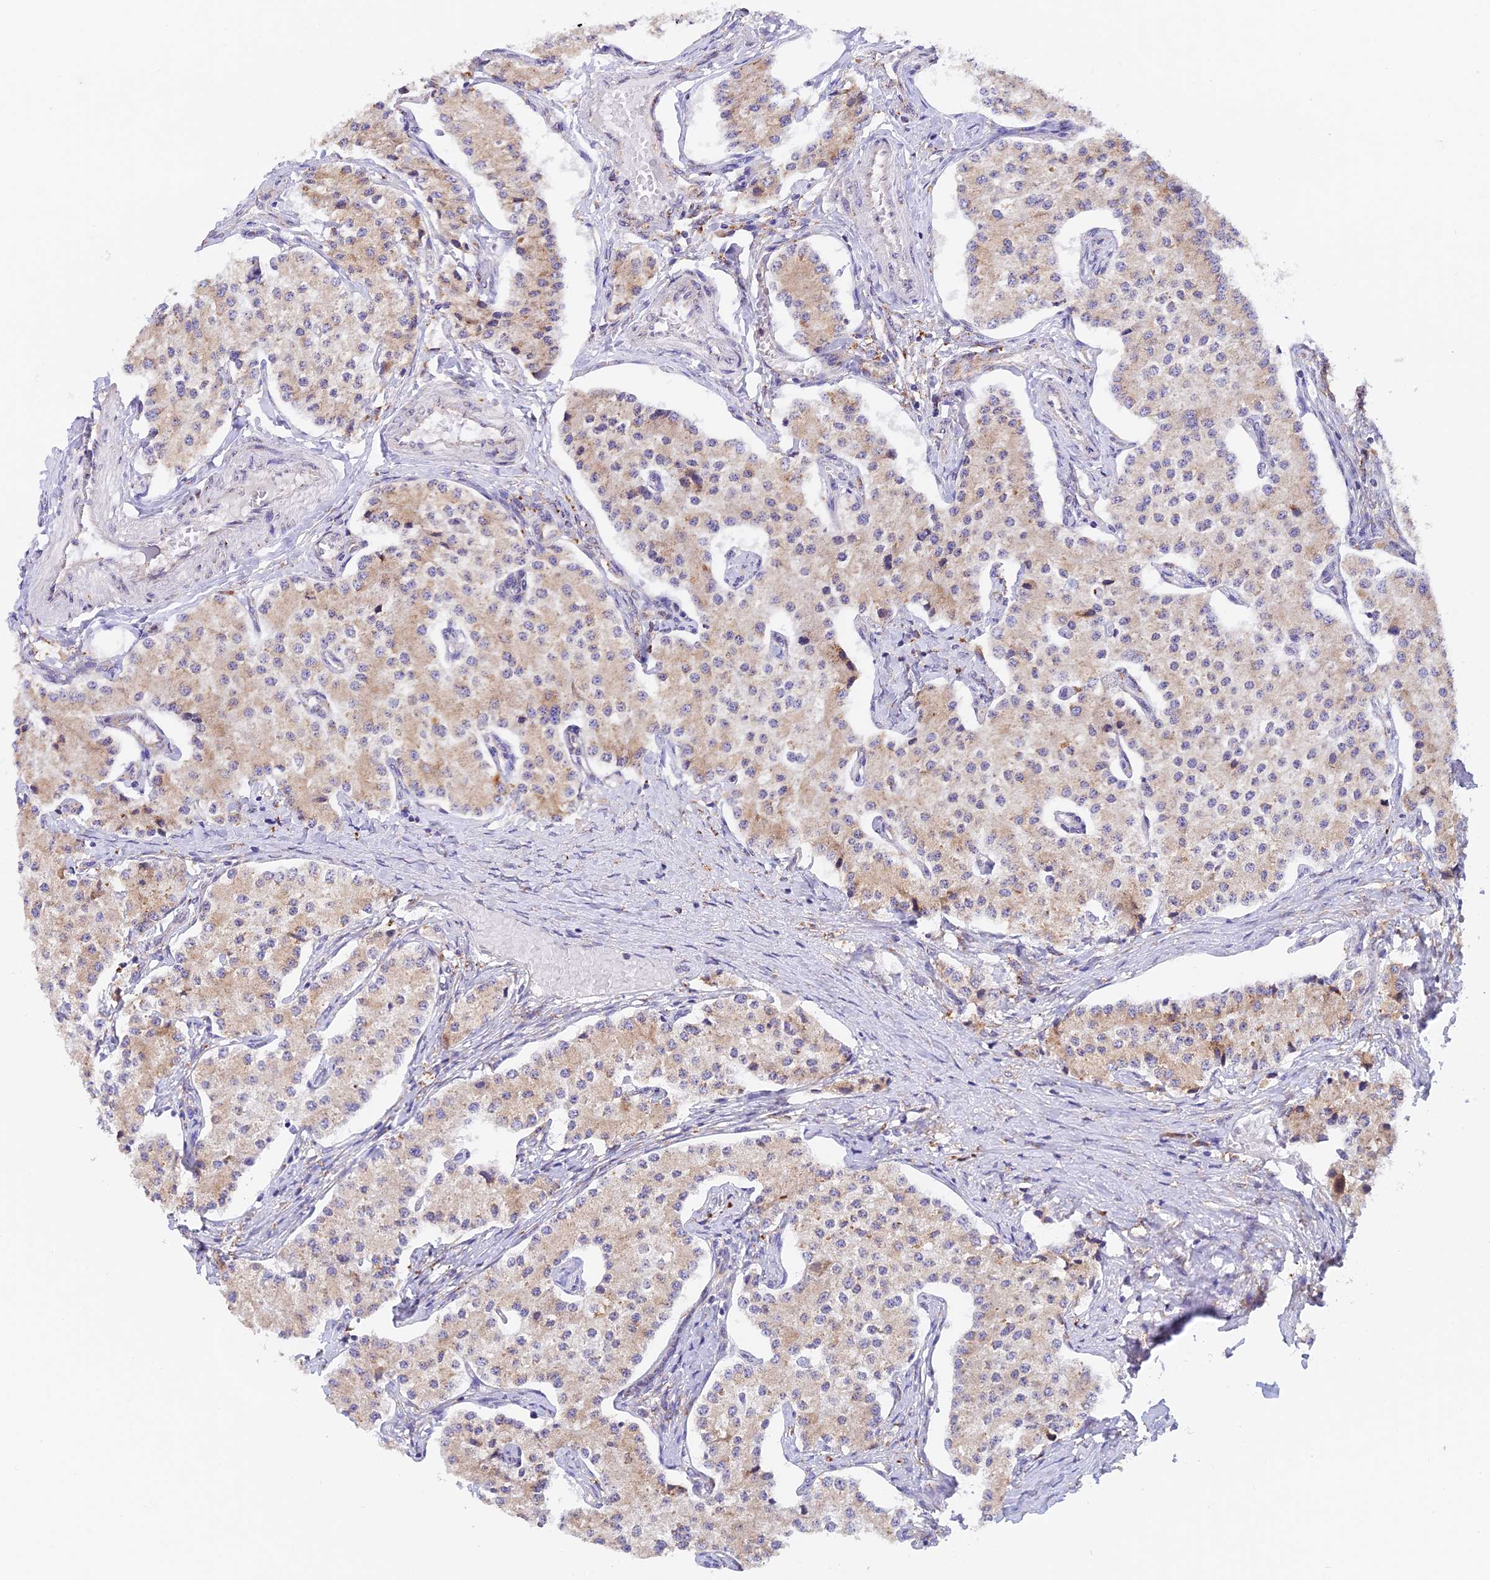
{"staining": {"intensity": "weak", "quantity": "25%-75%", "location": "cytoplasmic/membranous"}, "tissue": "carcinoid", "cell_type": "Tumor cells", "image_type": "cancer", "snomed": [{"axis": "morphology", "description": "Carcinoid, malignant, NOS"}, {"axis": "topography", "description": "Colon"}], "caption": "A micrograph of human carcinoid stained for a protein exhibits weak cytoplasmic/membranous brown staining in tumor cells.", "gene": "VKORC1", "patient": {"sex": "female", "age": 52}}